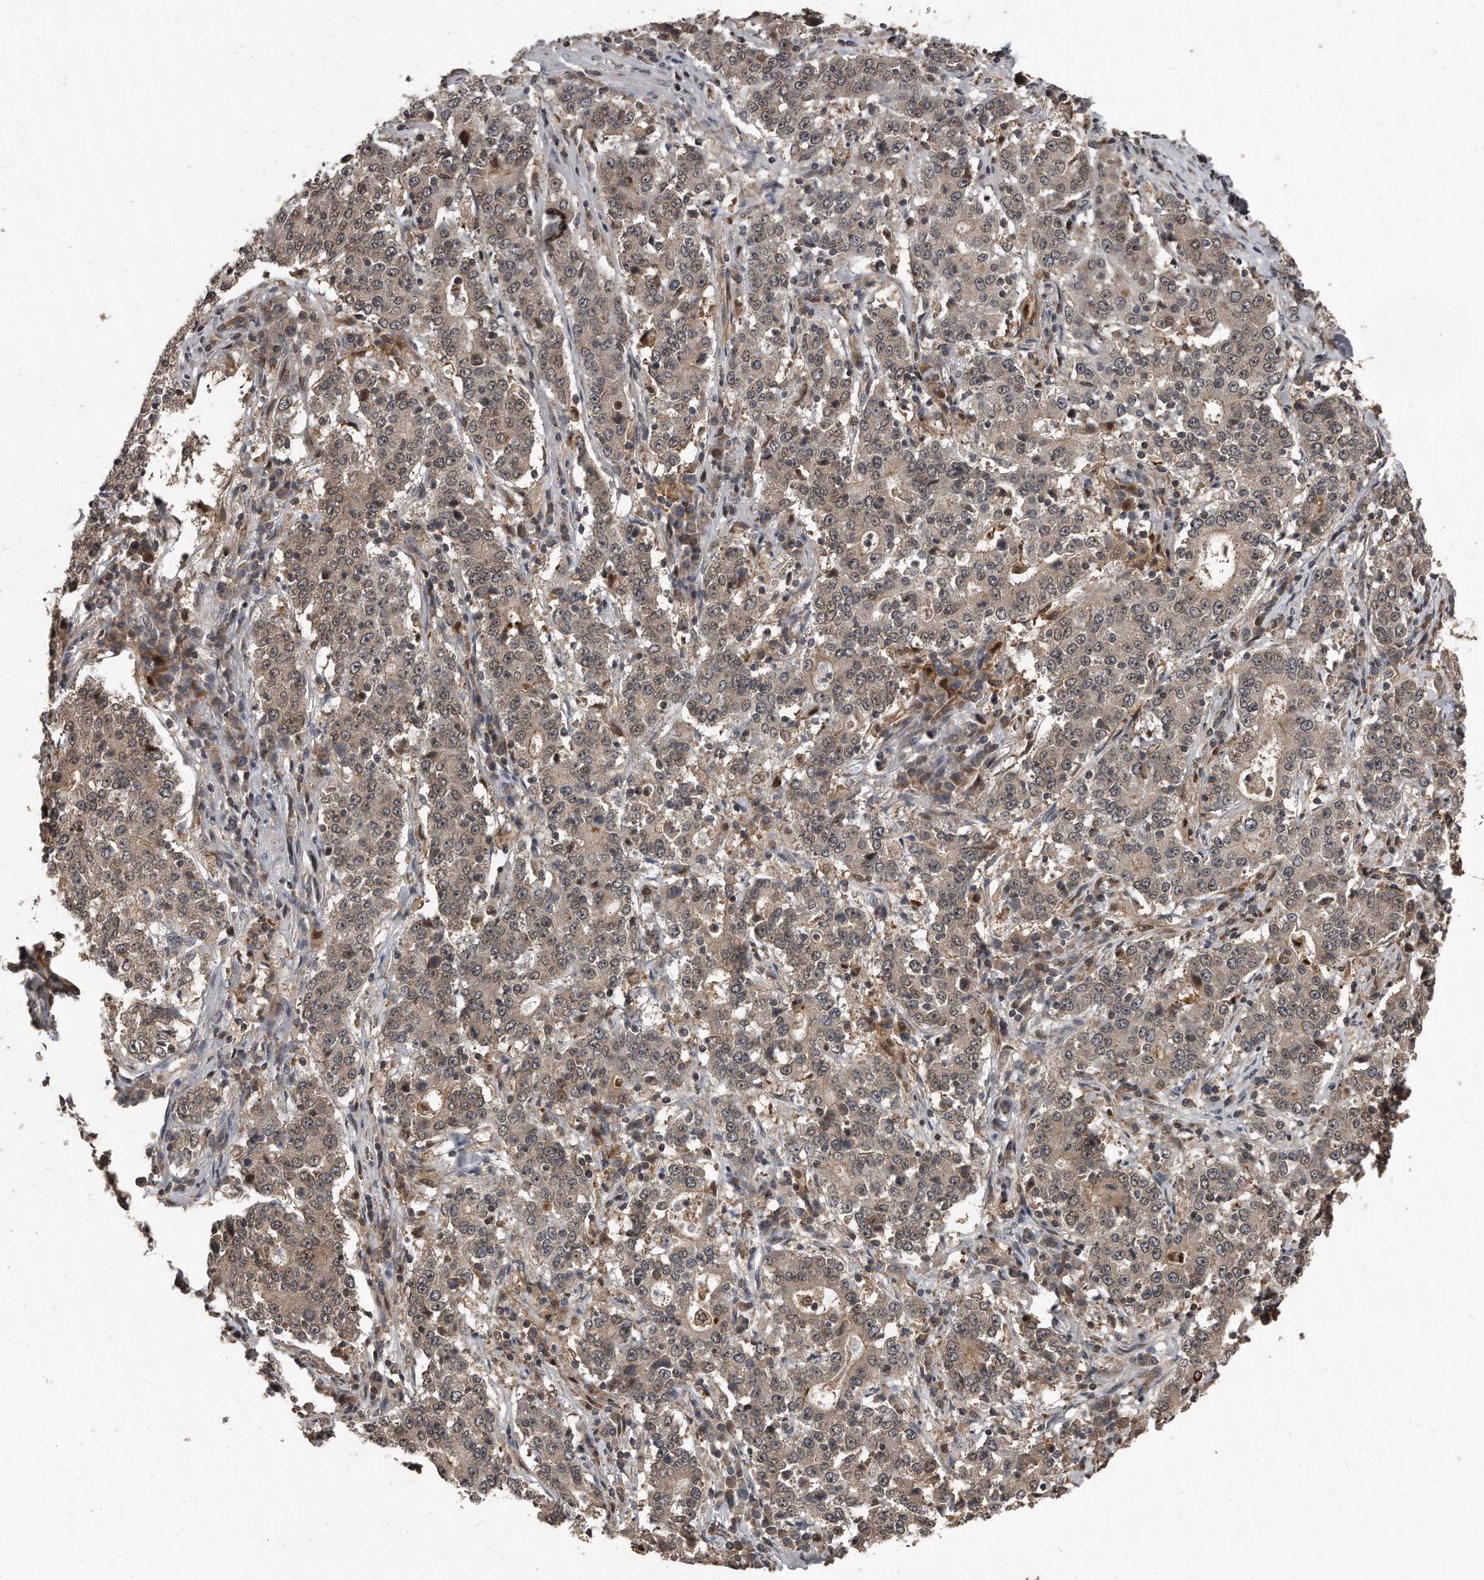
{"staining": {"intensity": "negative", "quantity": "none", "location": "none"}, "tissue": "stomach cancer", "cell_type": "Tumor cells", "image_type": "cancer", "snomed": [{"axis": "morphology", "description": "Adenocarcinoma, NOS"}, {"axis": "topography", "description": "Stomach"}], "caption": "Stomach cancer (adenocarcinoma) was stained to show a protein in brown. There is no significant staining in tumor cells.", "gene": "GCH1", "patient": {"sex": "male", "age": 59}}